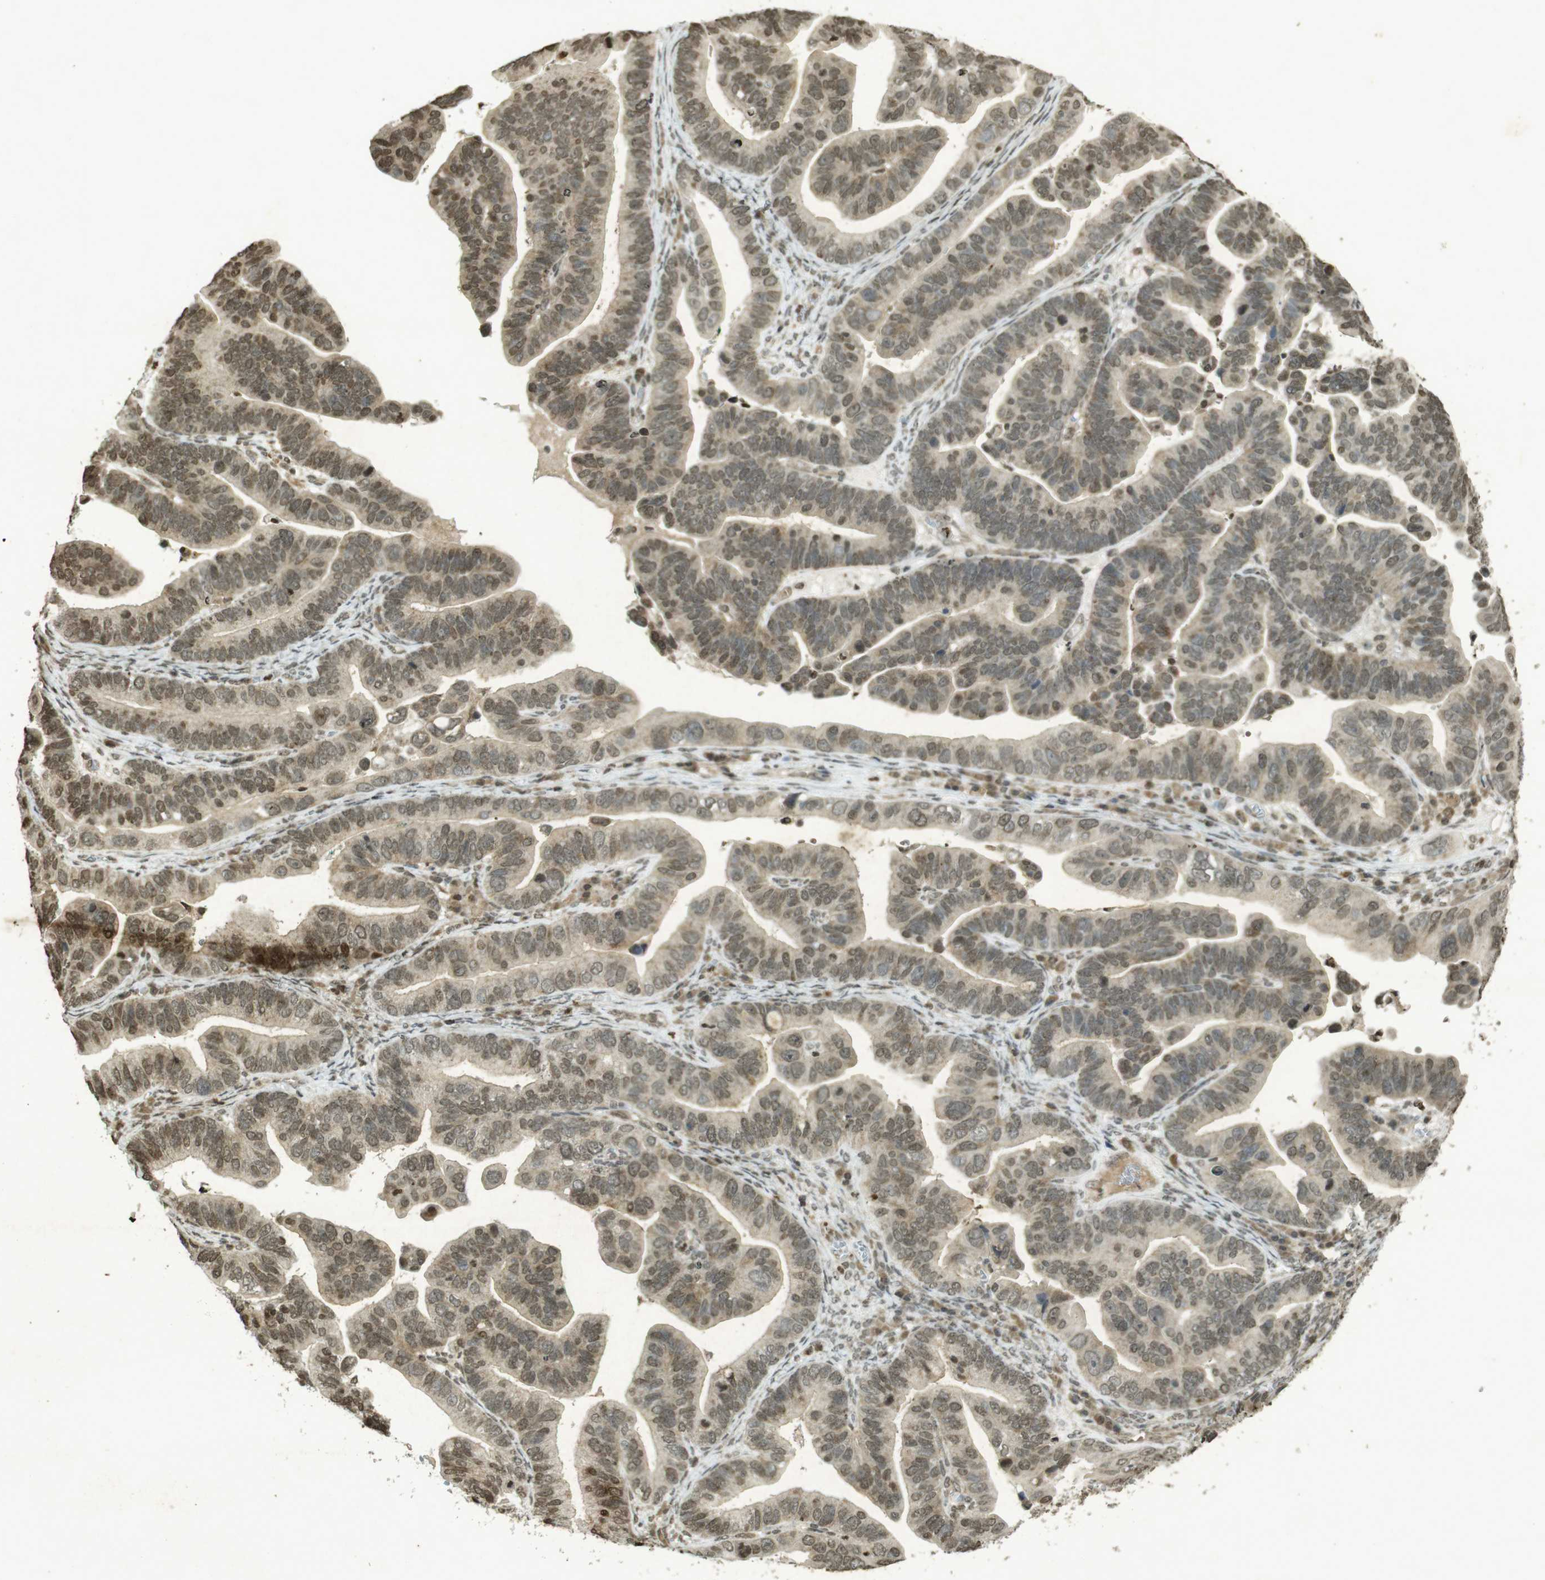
{"staining": {"intensity": "weak", "quantity": ">75%", "location": "nuclear"}, "tissue": "ovarian cancer", "cell_type": "Tumor cells", "image_type": "cancer", "snomed": [{"axis": "morphology", "description": "Cystadenocarcinoma, serous, NOS"}, {"axis": "topography", "description": "Ovary"}], "caption": "Human ovarian serous cystadenocarcinoma stained with a protein marker displays weak staining in tumor cells.", "gene": "ORC4", "patient": {"sex": "female", "age": 56}}